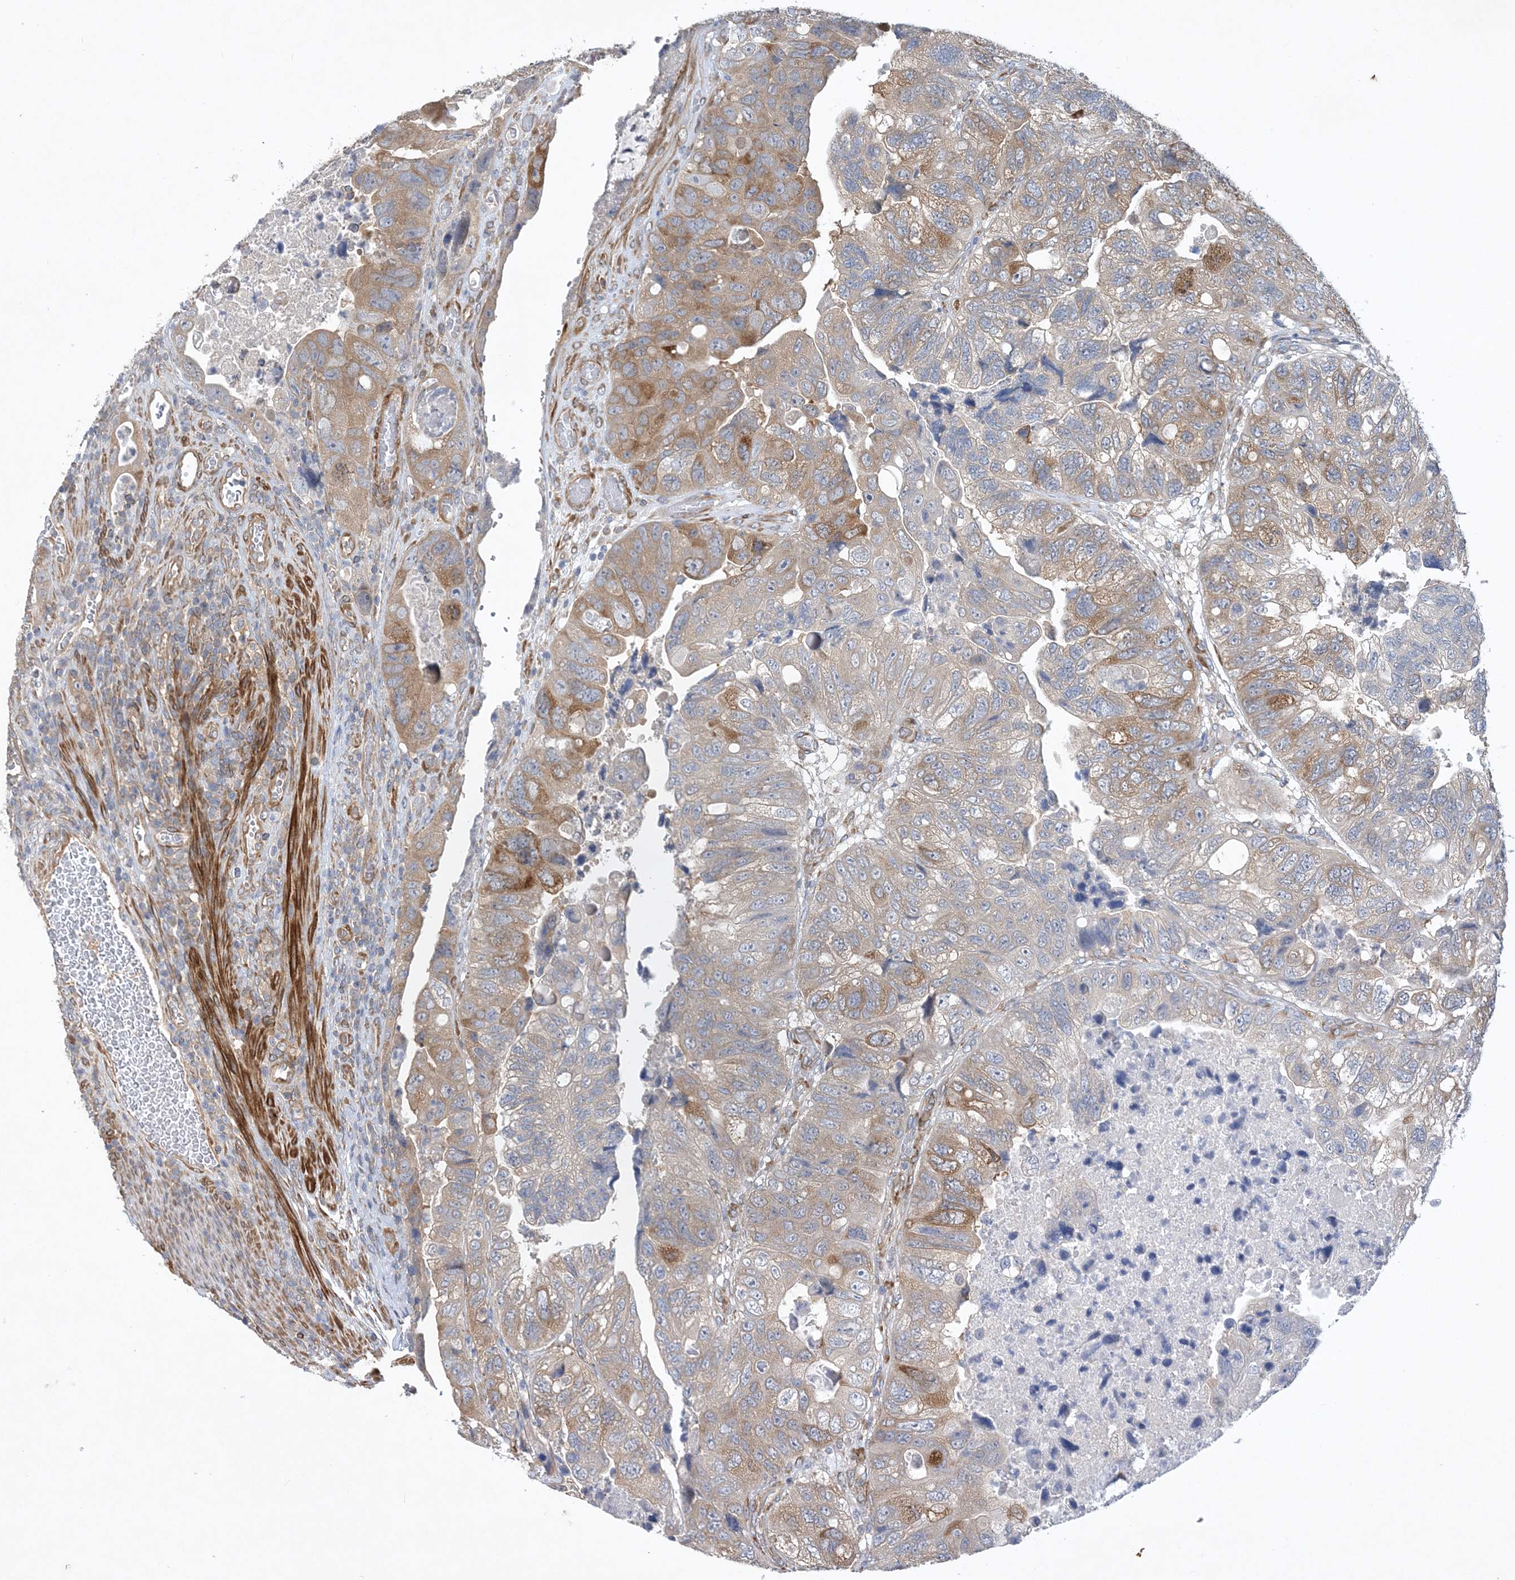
{"staining": {"intensity": "moderate", "quantity": "25%-75%", "location": "cytoplasmic/membranous"}, "tissue": "colorectal cancer", "cell_type": "Tumor cells", "image_type": "cancer", "snomed": [{"axis": "morphology", "description": "Adenocarcinoma, NOS"}, {"axis": "topography", "description": "Rectum"}], "caption": "Approximately 25%-75% of tumor cells in colorectal cancer (adenocarcinoma) demonstrate moderate cytoplasmic/membranous protein expression as visualized by brown immunohistochemical staining.", "gene": "MAP4K5", "patient": {"sex": "male", "age": 63}}